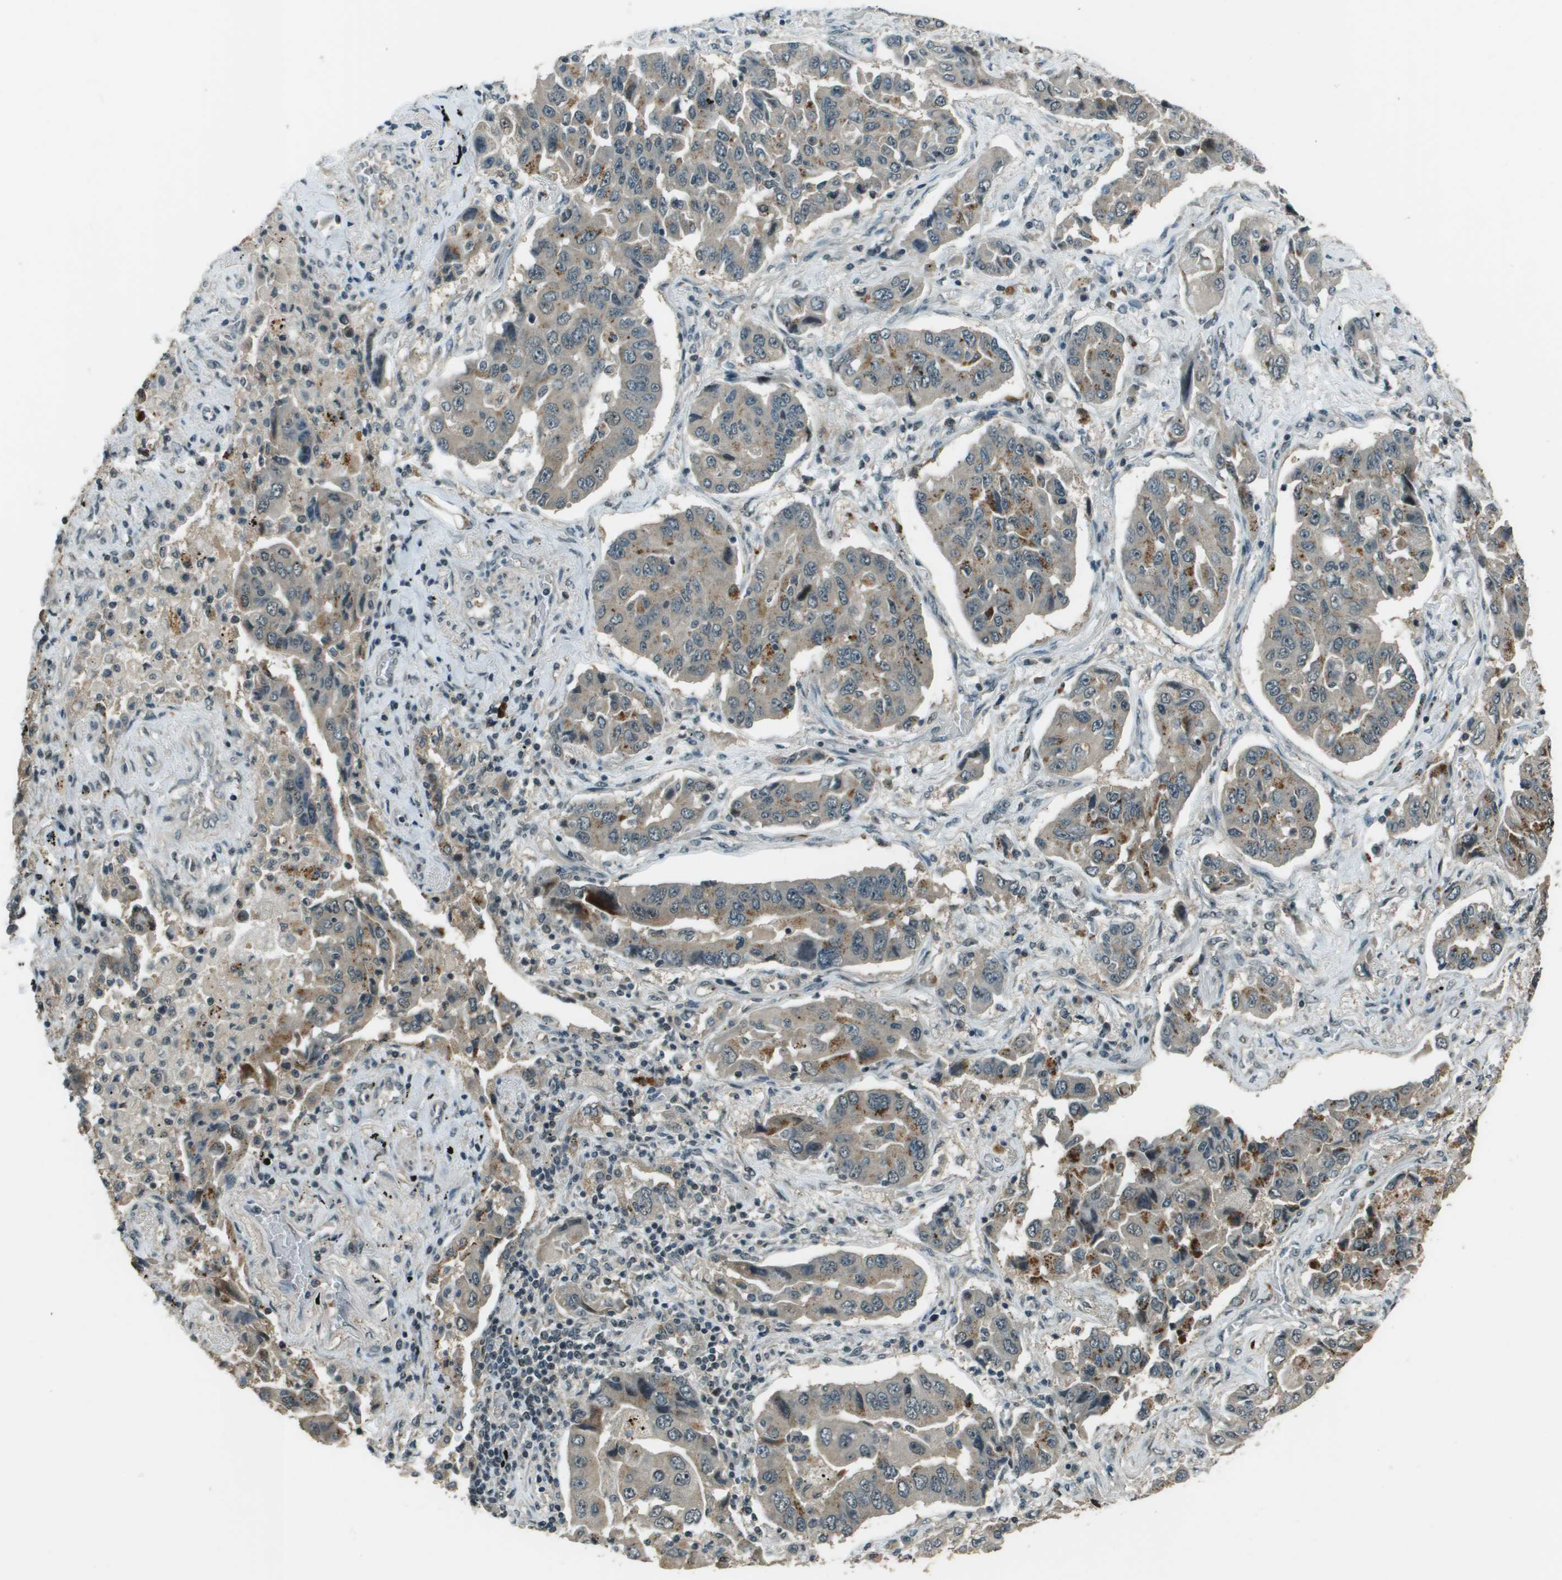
{"staining": {"intensity": "moderate", "quantity": "25%-75%", "location": "cytoplasmic/membranous"}, "tissue": "lung cancer", "cell_type": "Tumor cells", "image_type": "cancer", "snomed": [{"axis": "morphology", "description": "Adenocarcinoma, NOS"}, {"axis": "topography", "description": "Lung"}], "caption": "Immunohistochemical staining of adenocarcinoma (lung) shows medium levels of moderate cytoplasmic/membranous protein expression in approximately 25%-75% of tumor cells. (DAB IHC, brown staining for protein, blue staining for nuclei).", "gene": "SDC3", "patient": {"sex": "female", "age": 65}}